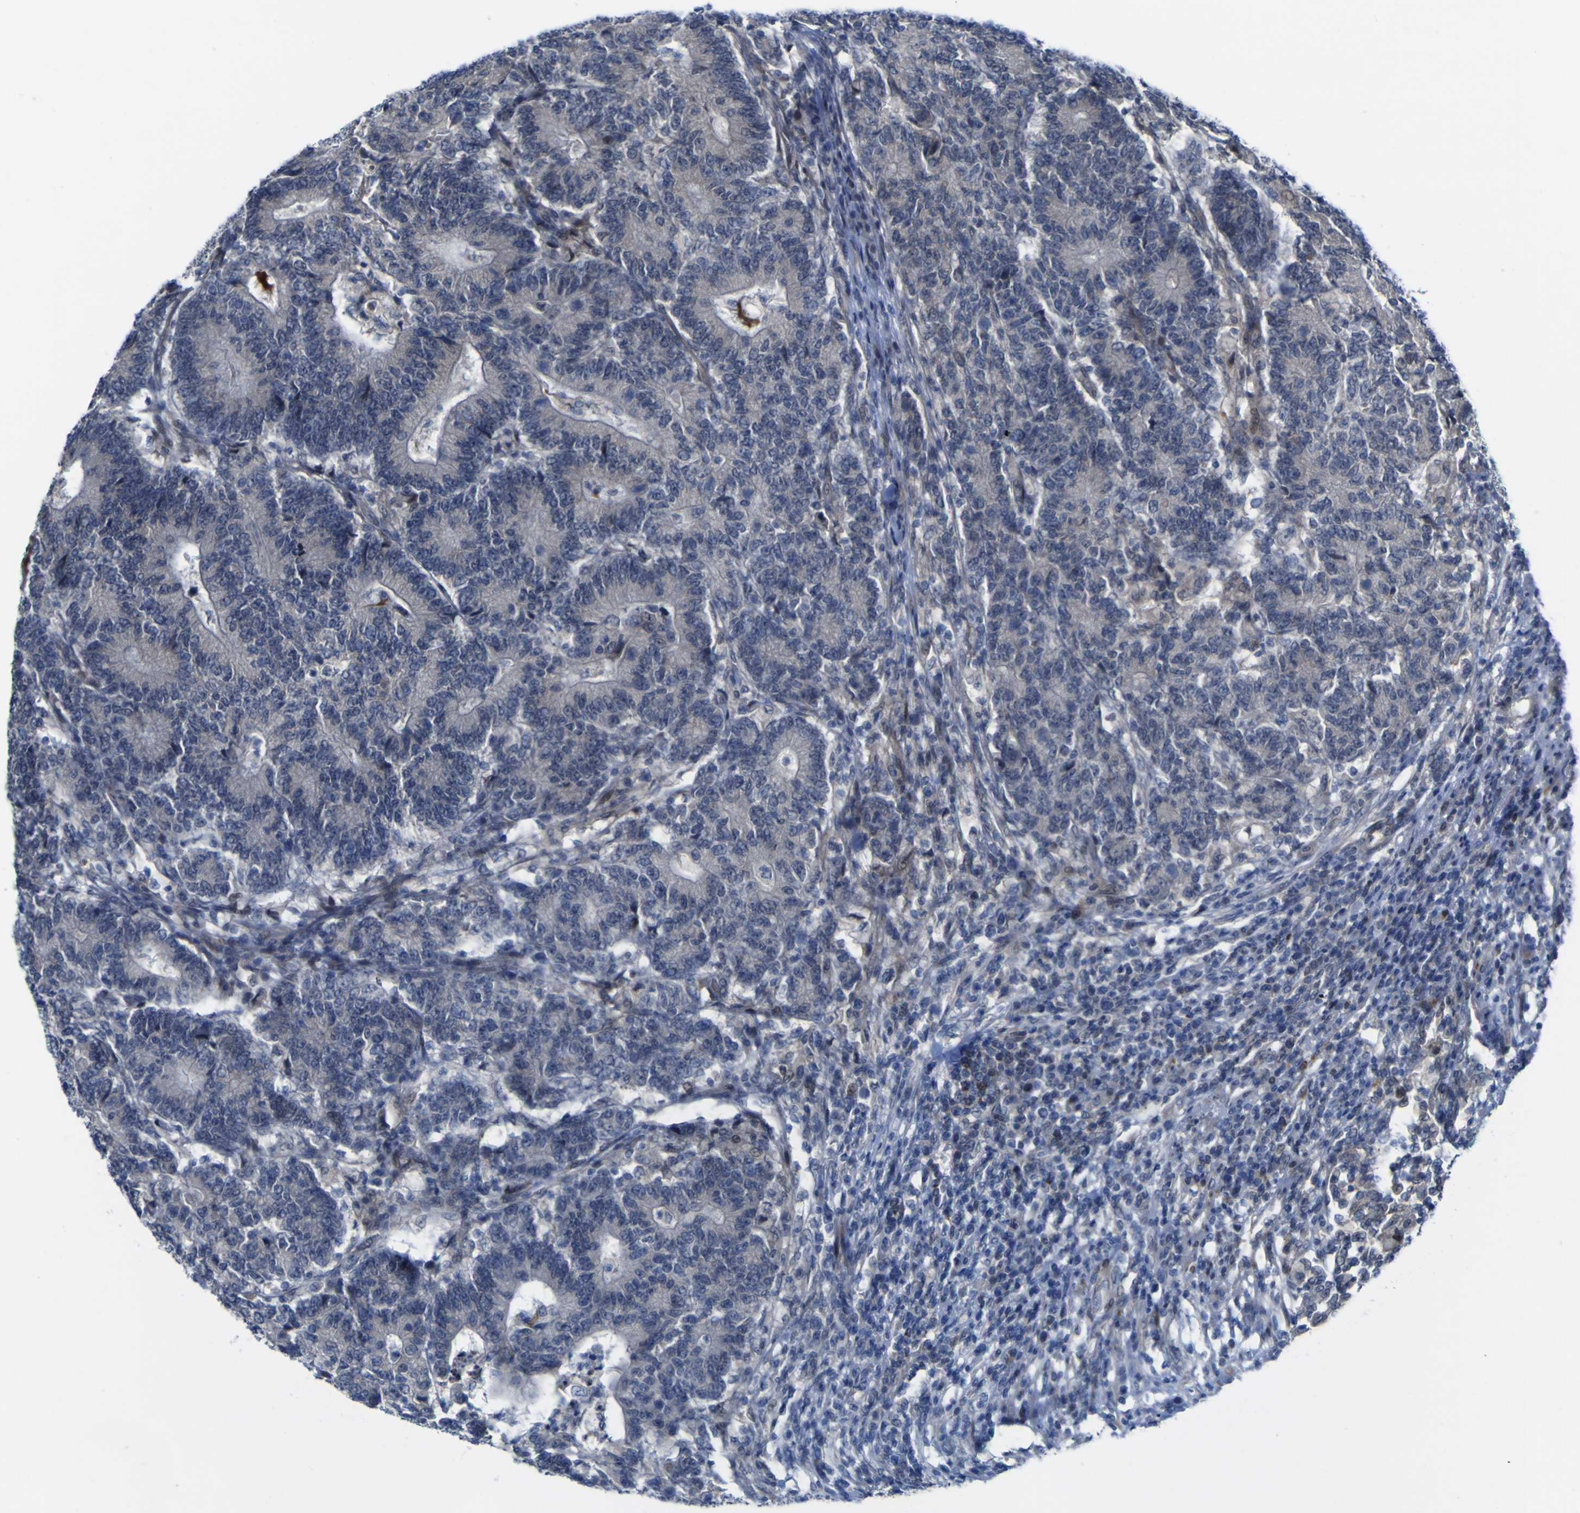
{"staining": {"intensity": "strong", "quantity": "<25%", "location": "cytoplasmic/membranous"}, "tissue": "colorectal cancer", "cell_type": "Tumor cells", "image_type": "cancer", "snomed": [{"axis": "morphology", "description": "Normal tissue, NOS"}, {"axis": "morphology", "description": "Adenocarcinoma, NOS"}, {"axis": "topography", "description": "Colon"}], "caption": "The micrograph shows staining of colorectal cancer, revealing strong cytoplasmic/membranous protein positivity (brown color) within tumor cells. The protein of interest is shown in brown color, while the nuclei are stained blue.", "gene": "NAV1", "patient": {"sex": "female", "age": 75}}